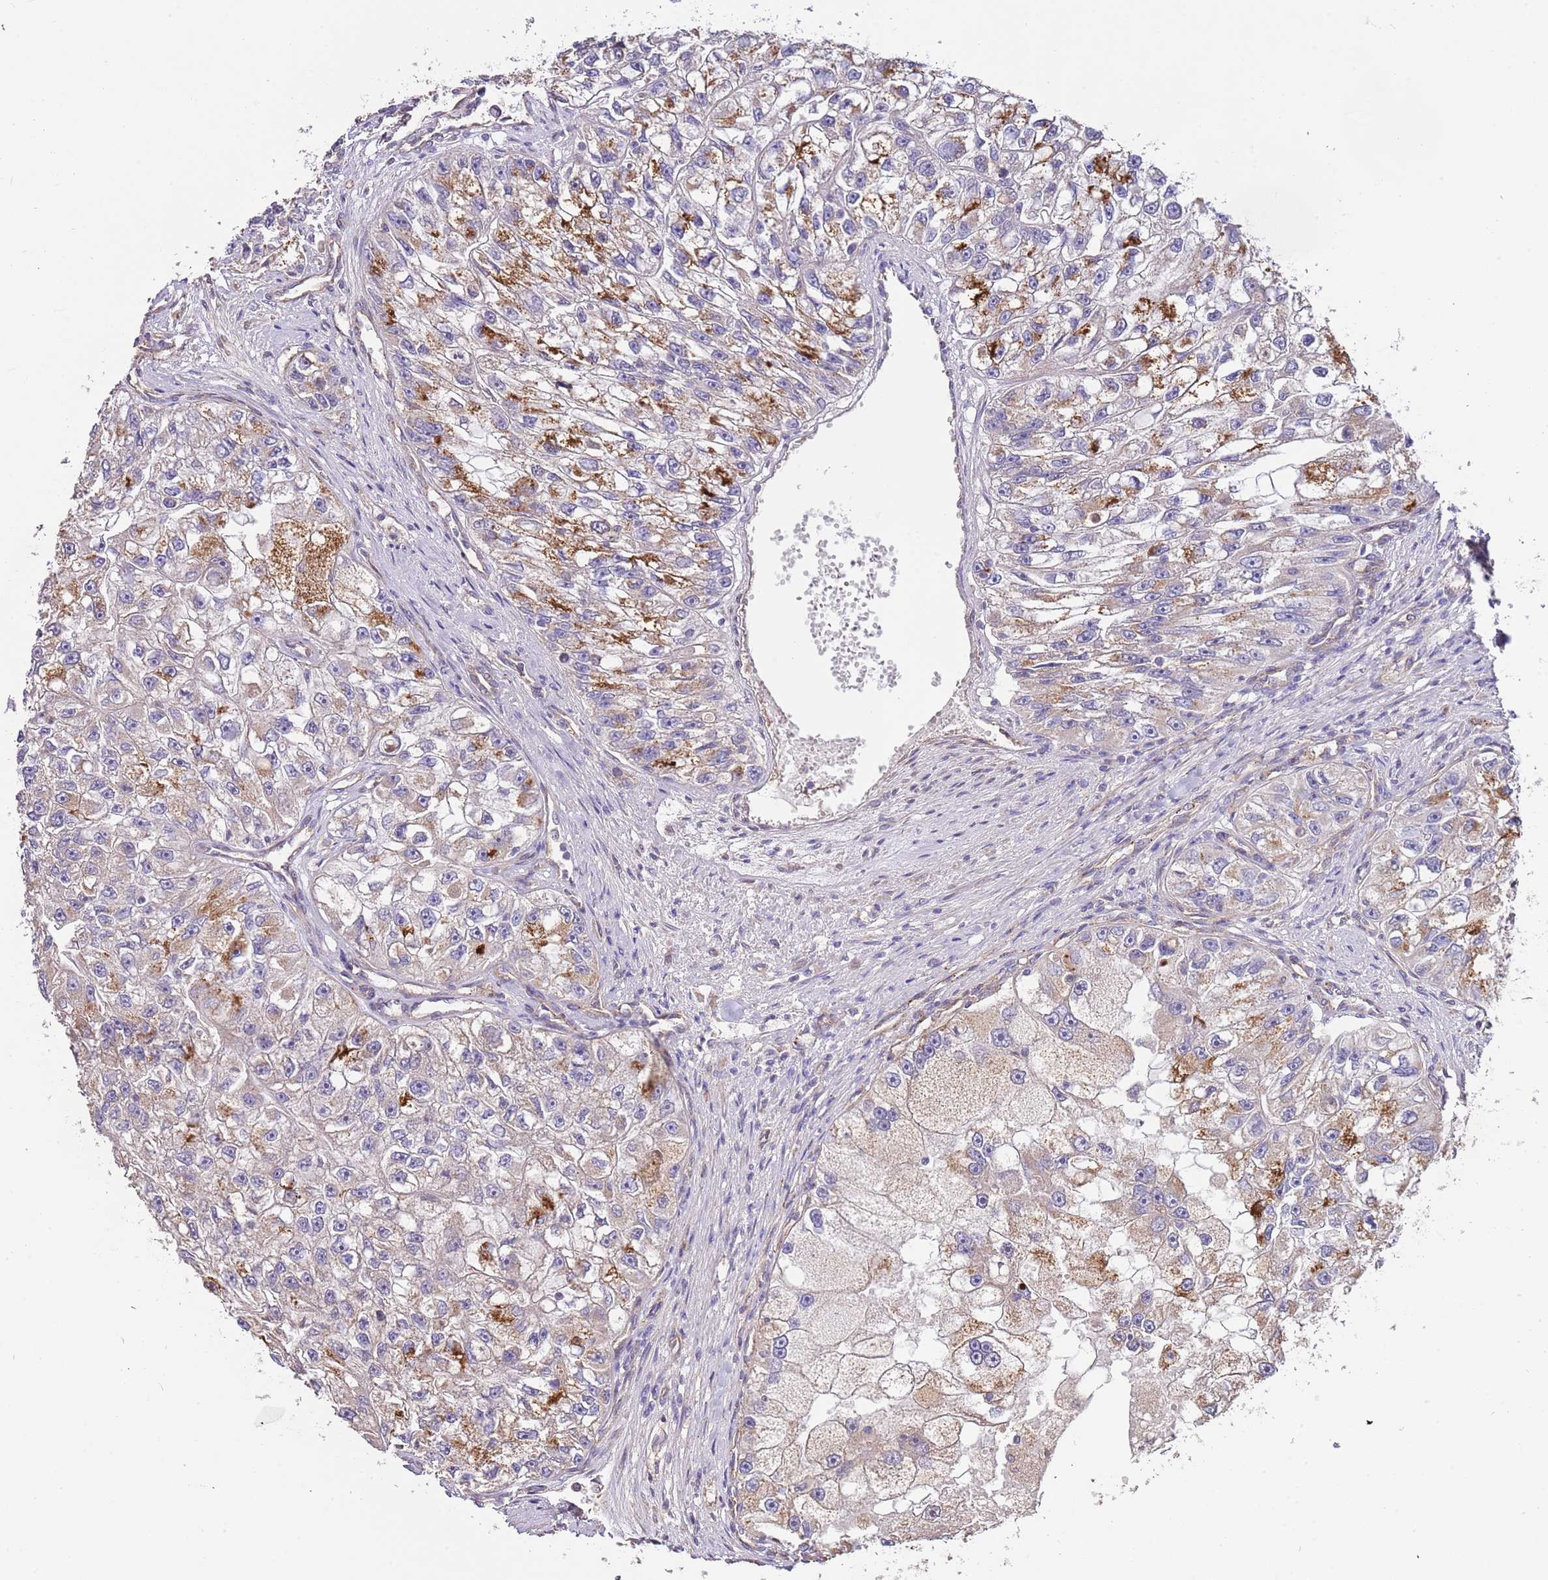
{"staining": {"intensity": "moderate", "quantity": "<25%", "location": "cytoplasmic/membranous"}, "tissue": "renal cancer", "cell_type": "Tumor cells", "image_type": "cancer", "snomed": [{"axis": "morphology", "description": "Adenocarcinoma, NOS"}, {"axis": "topography", "description": "Kidney"}], "caption": "Moderate cytoplasmic/membranous staining is present in about <25% of tumor cells in renal cancer (adenocarcinoma). The staining is performed using DAB (3,3'-diaminobenzidine) brown chromogen to label protein expression. The nuclei are counter-stained blue using hematoxylin.", "gene": "DOCK6", "patient": {"sex": "male", "age": 63}}